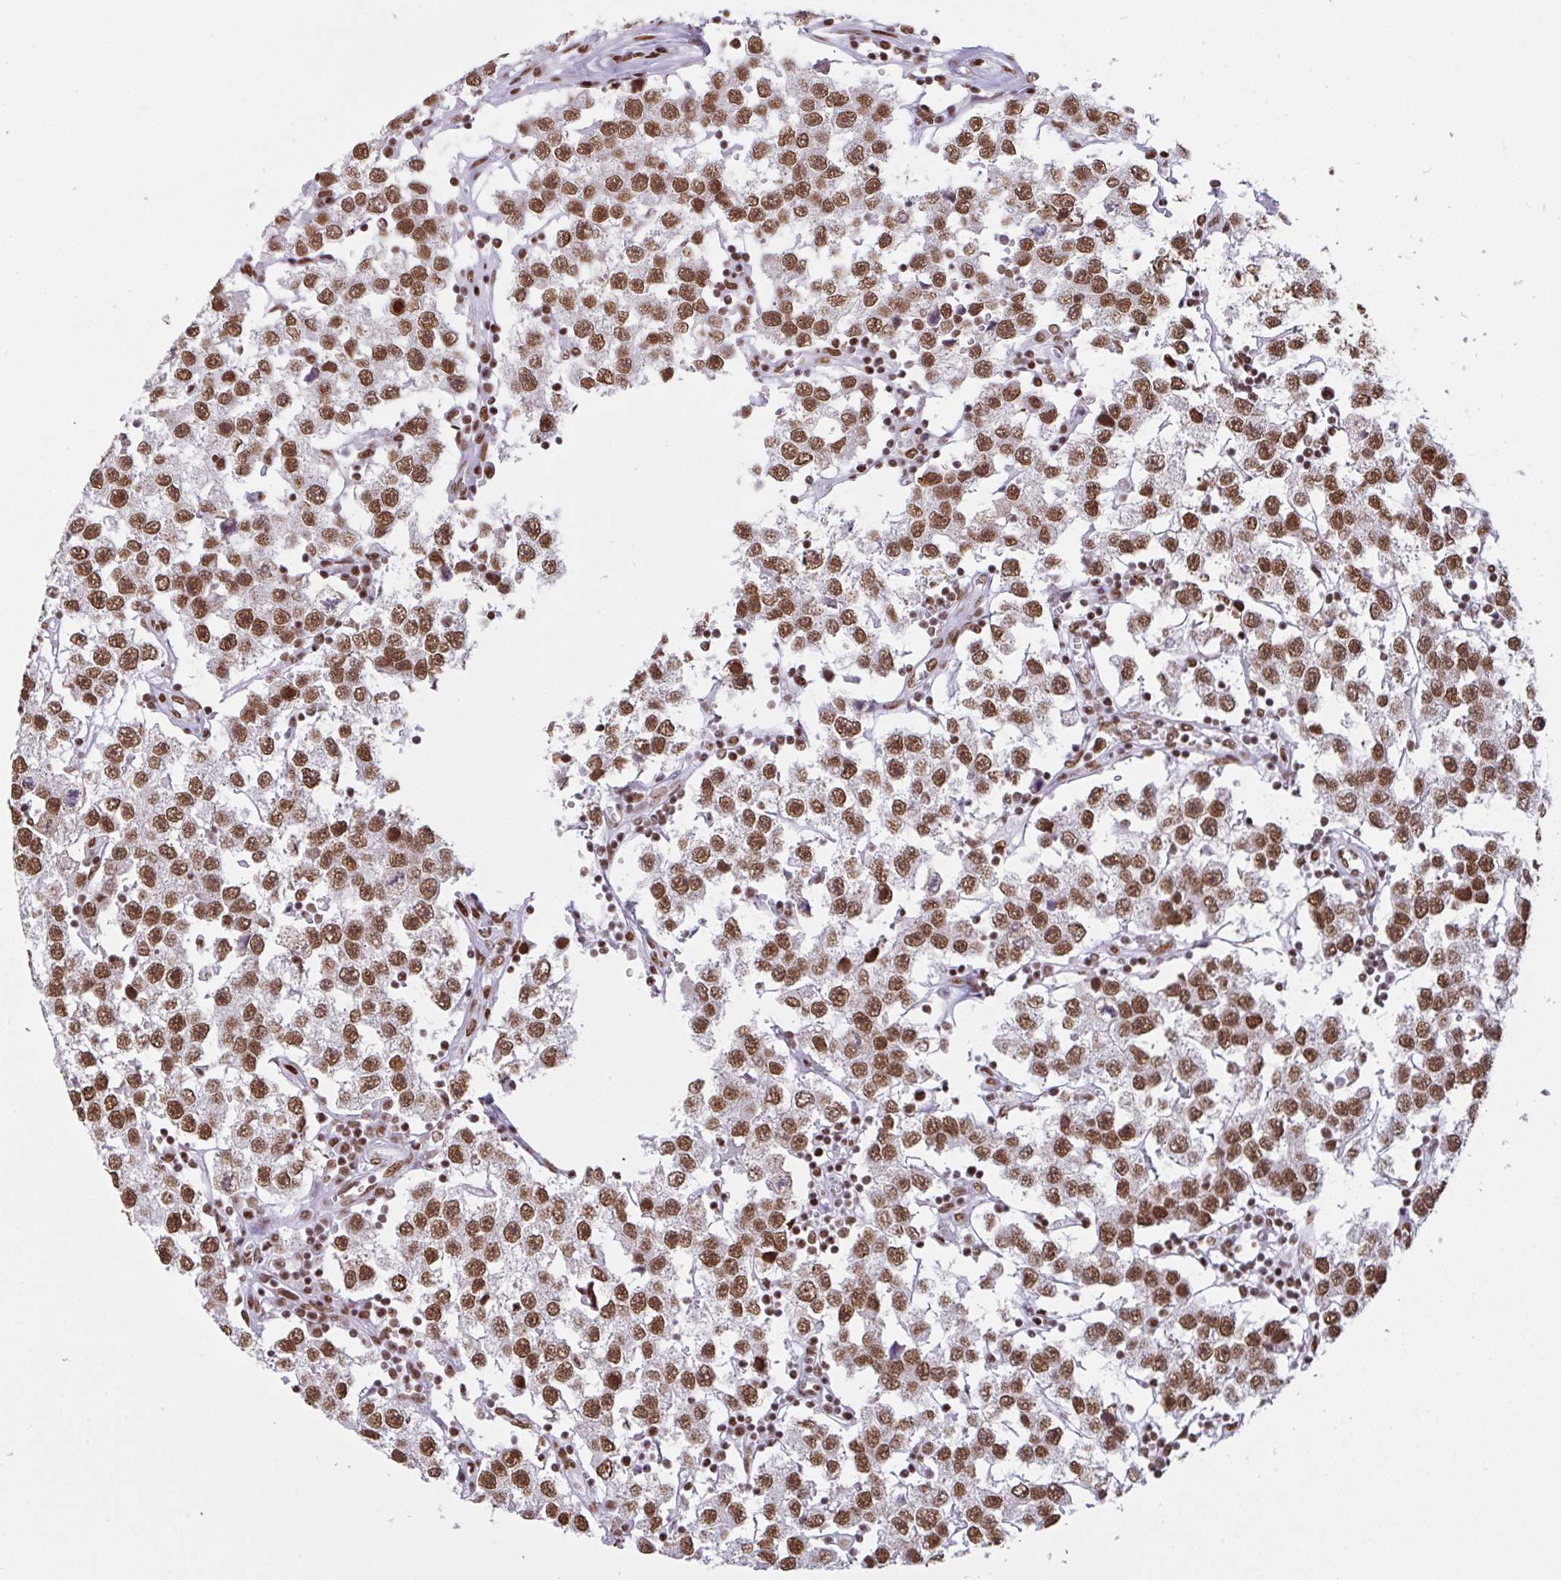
{"staining": {"intensity": "moderate", "quantity": ">75%", "location": "nuclear"}, "tissue": "testis cancer", "cell_type": "Tumor cells", "image_type": "cancer", "snomed": [{"axis": "morphology", "description": "Seminoma, NOS"}, {"axis": "topography", "description": "Testis"}], "caption": "Tumor cells reveal medium levels of moderate nuclear positivity in about >75% of cells in testis cancer. (brown staining indicates protein expression, while blue staining denotes nuclei).", "gene": "CLP1", "patient": {"sex": "male", "age": 34}}